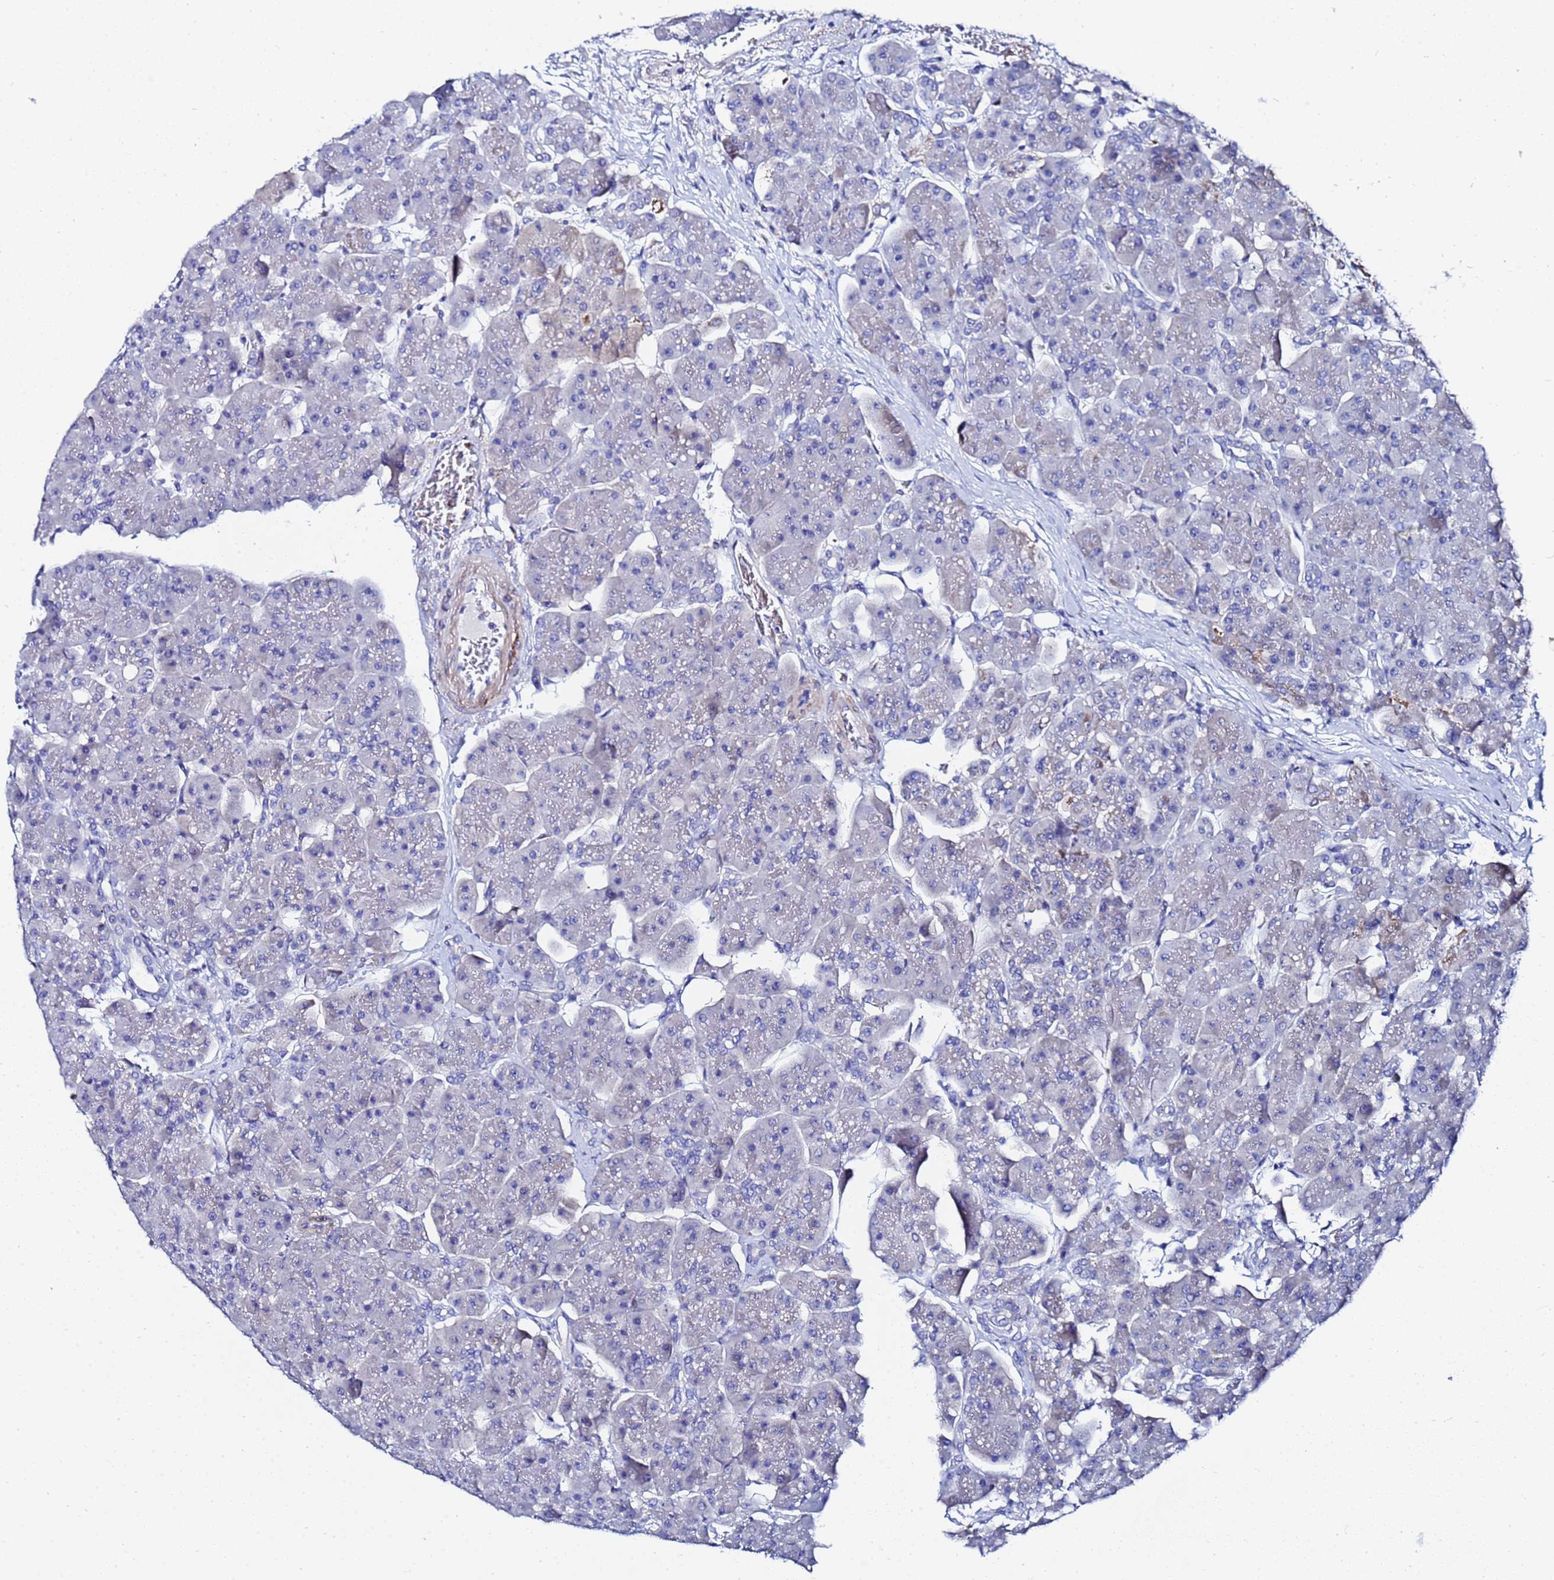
{"staining": {"intensity": "negative", "quantity": "none", "location": "none"}, "tissue": "pancreas", "cell_type": "Exocrine glandular cells", "image_type": "normal", "snomed": [{"axis": "morphology", "description": "Normal tissue, NOS"}, {"axis": "topography", "description": "Pancreas"}], "caption": "The image exhibits no staining of exocrine glandular cells in unremarkable pancreas.", "gene": "ZNF26", "patient": {"sex": "male", "age": 66}}